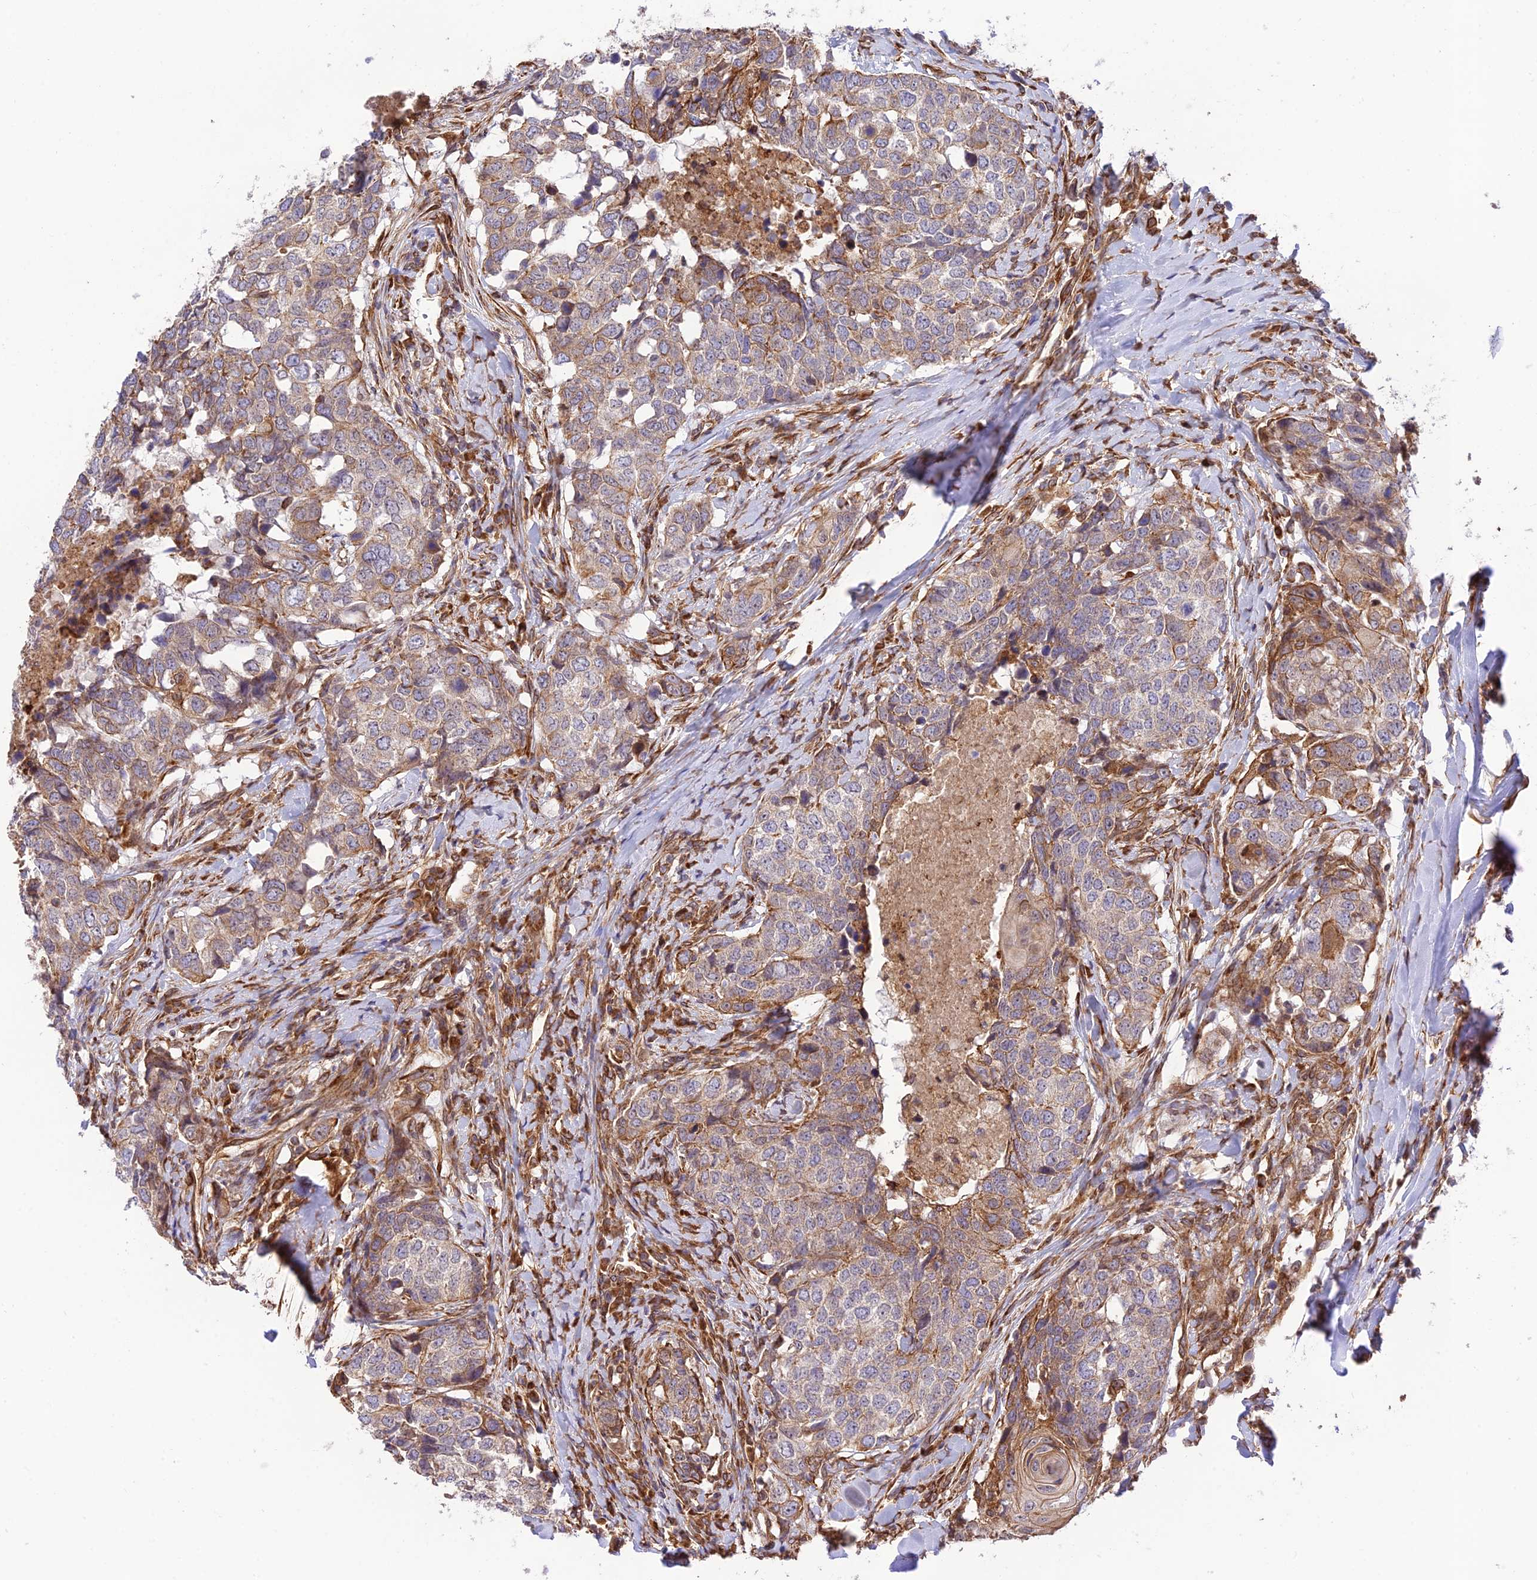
{"staining": {"intensity": "moderate", "quantity": "<25%", "location": "cytoplasmic/membranous"}, "tissue": "head and neck cancer", "cell_type": "Tumor cells", "image_type": "cancer", "snomed": [{"axis": "morphology", "description": "Squamous cell carcinoma, NOS"}, {"axis": "topography", "description": "Head-Neck"}], "caption": "Brown immunohistochemical staining in head and neck cancer (squamous cell carcinoma) exhibits moderate cytoplasmic/membranous expression in about <25% of tumor cells. (DAB (3,3'-diaminobenzidine) IHC with brightfield microscopy, high magnification).", "gene": "EXOC3L4", "patient": {"sex": "male", "age": 66}}